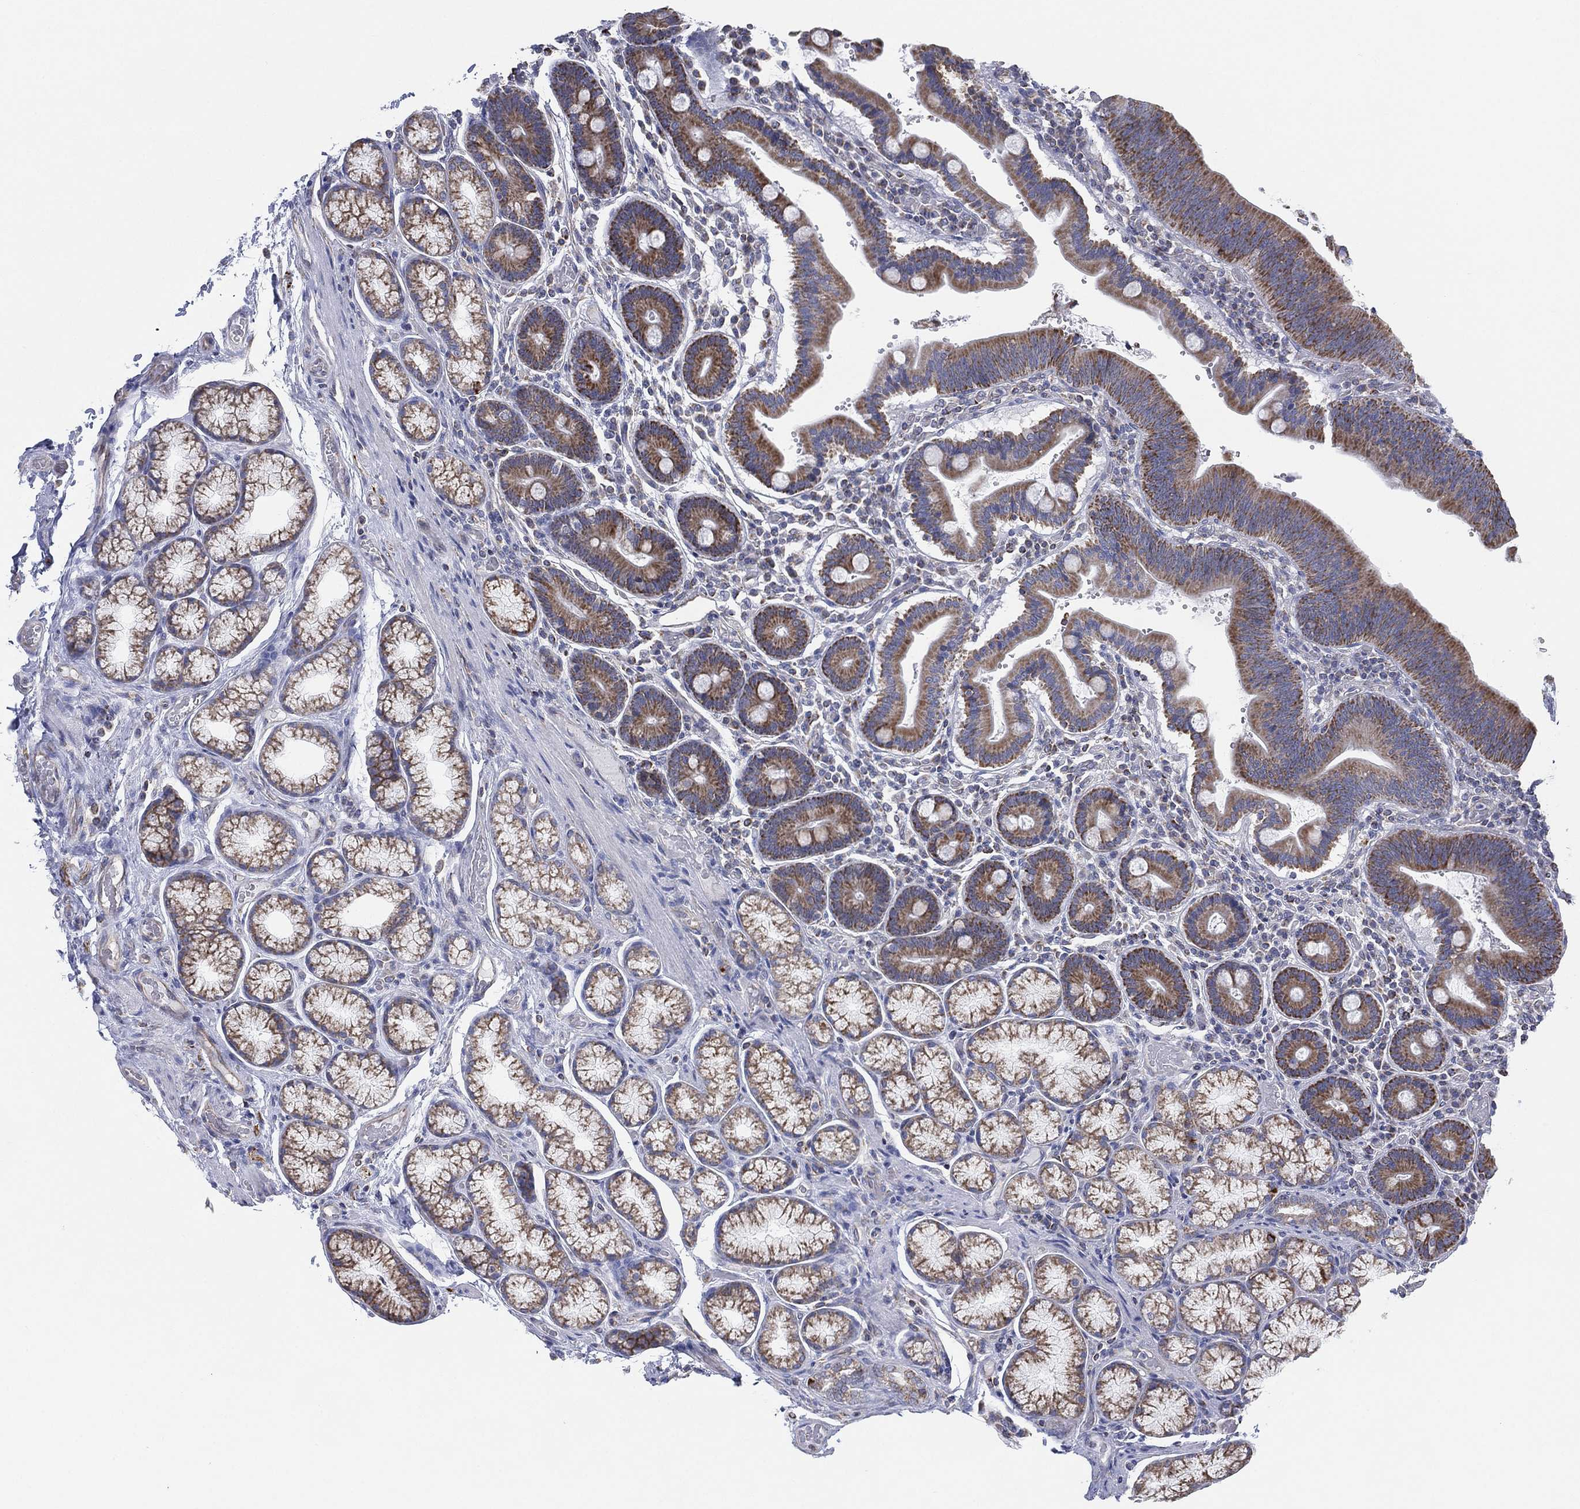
{"staining": {"intensity": "moderate", "quantity": ">75%", "location": "cytoplasmic/membranous"}, "tissue": "duodenum", "cell_type": "Glandular cells", "image_type": "normal", "snomed": [{"axis": "morphology", "description": "Normal tissue, NOS"}, {"axis": "topography", "description": "Duodenum"}], "caption": "Immunohistochemistry (IHC) histopathology image of normal duodenum stained for a protein (brown), which displays medium levels of moderate cytoplasmic/membranous expression in approximately >75% of glandular cells.", "gene": "INA", "patient": {"sex": "female", "age": 62}}